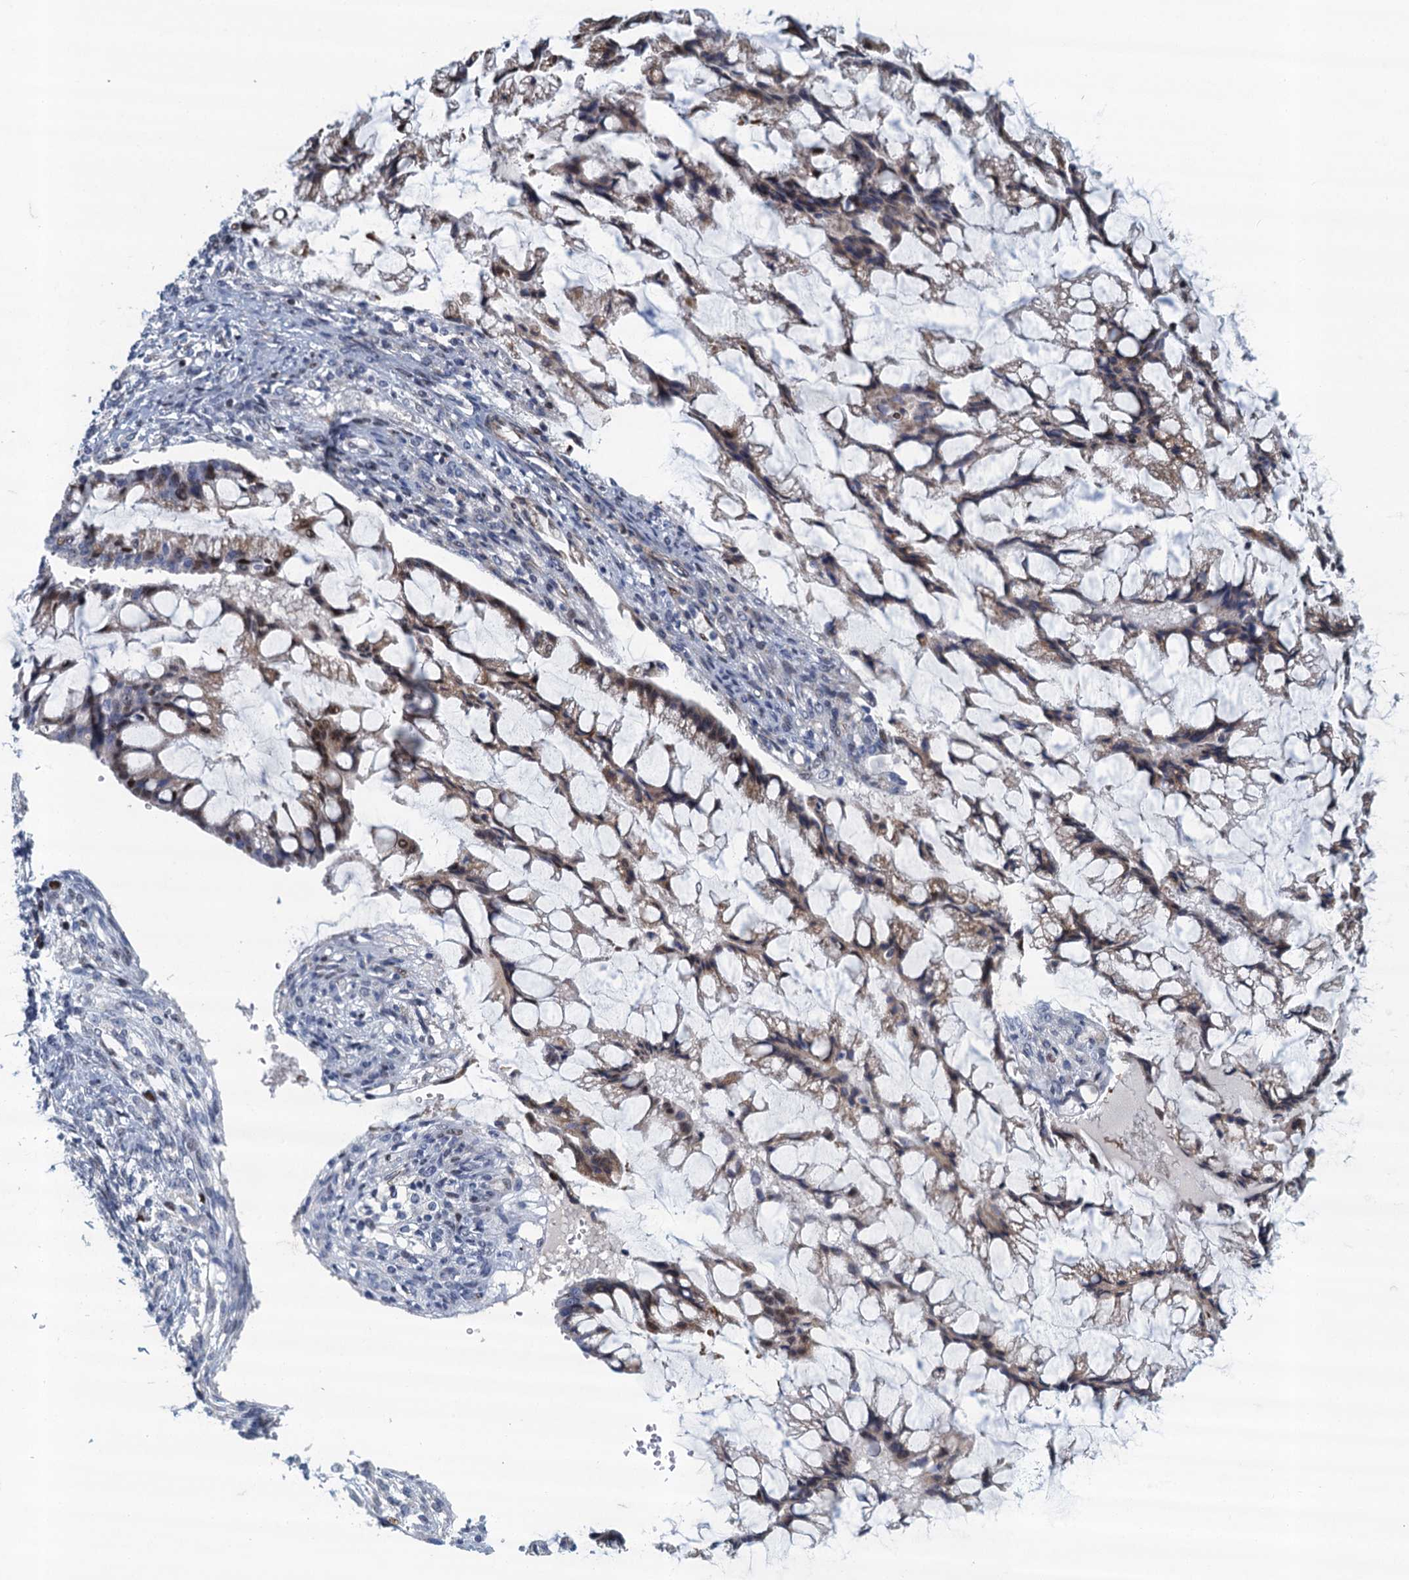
{"staining": {"intensity": "moderate", "quantity": "25%-75%", "location": "nuclear"}, "tissue": "ovarian cancer", "cell_type": "Tumor cells", "image_type": "cancer", "snomed": [{"axis": "morphology", "description": "Cystadenocarcinoma, mucinous, NOS"}, {"axis": "topography", "description": "Ovary"}], "caption": "Moderate nuclear protein staining is present in about 25%-75% of tumor cells in ovarian cancer. The staining is performed using DAB (3,3'-diaminobenzidine) brown chromogen to label protein expression. The nuclei are counter-stained blue using hematoxylin.", "gene": "ANKRD13D", "patient": {"sex": "female", "age": 73}}